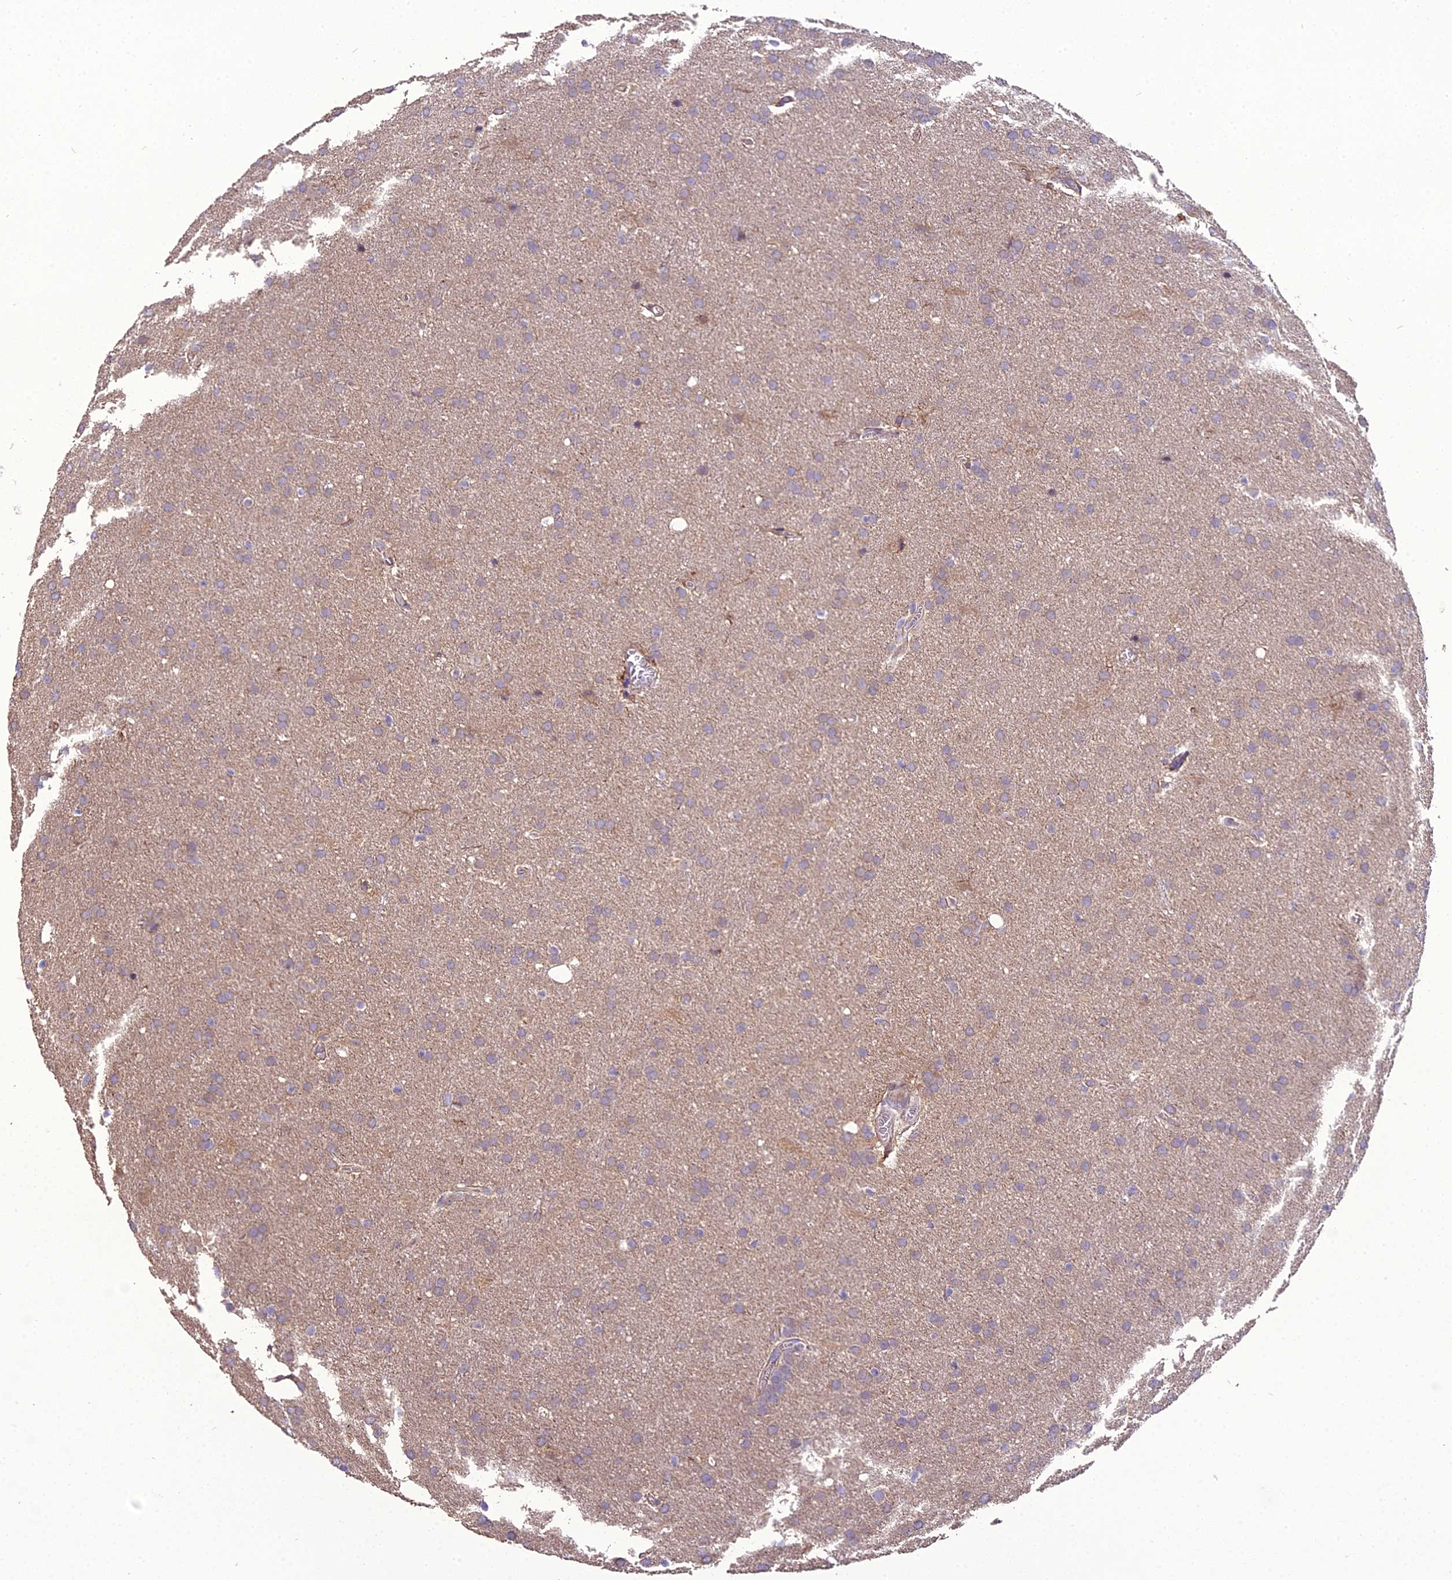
{"staining": {"intensity": "negative", "quantity": "none", "location": "none"}, "tissue": "glioma", "cell_type": "Tumor cells", "image_type": "cancer", "snomed": [{"axis": "morphology", "description": "Glioma, malignant, Low grade"}, {"axis": "topography", "description": "Brain"}], "caption": "There is no significant expression in tumor cells of malignant glioma (low-grade).", "gene": "DUS2", "patient": {"sex": "female", "age": 32}}